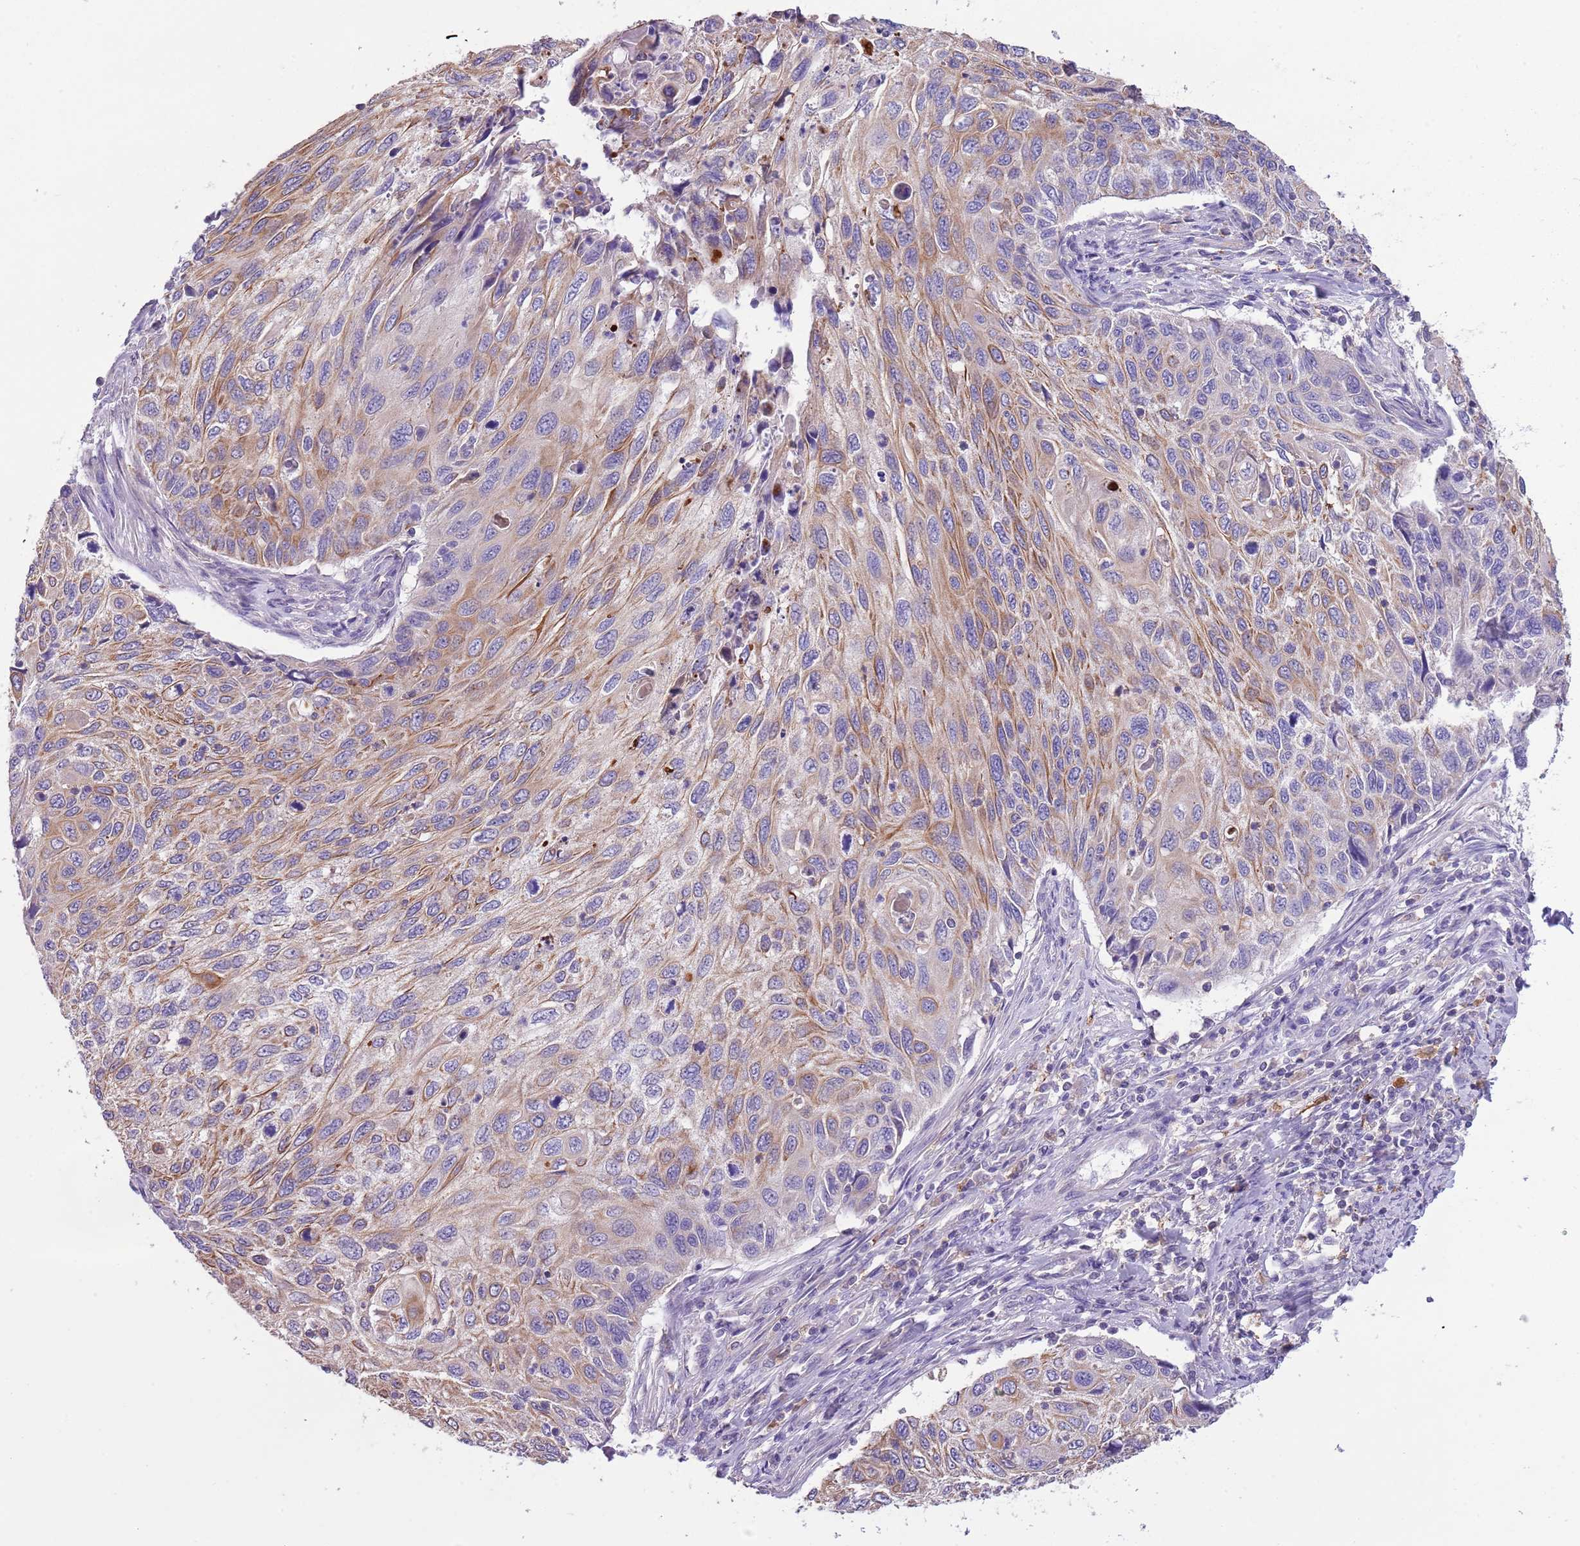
{"staining": {"intensity": "moderate", "quantity": "25%-75%", "location": "cytoplasmic/membranous"}, "tissue": "cervical cancer", "cell_type": "Tumor cells", "image_type": "cancer", "snomed": [{"axis": "morphology", "description": "Squamous cell carcinoma, NOS"}, {"axis": "topography", "description": "Cervix"}], "caption": "Cervical squamous cell carcinoma tissue exhibits moderate cytoplasmic/membranous staining in approximately 25%-75% of tumor cells, visualized by immunohistochemistry. The protein is shown in brown color, while the nuclei are stained blue.", "gene": "HES3", "patient": {"sex": "female", "age": 70}}